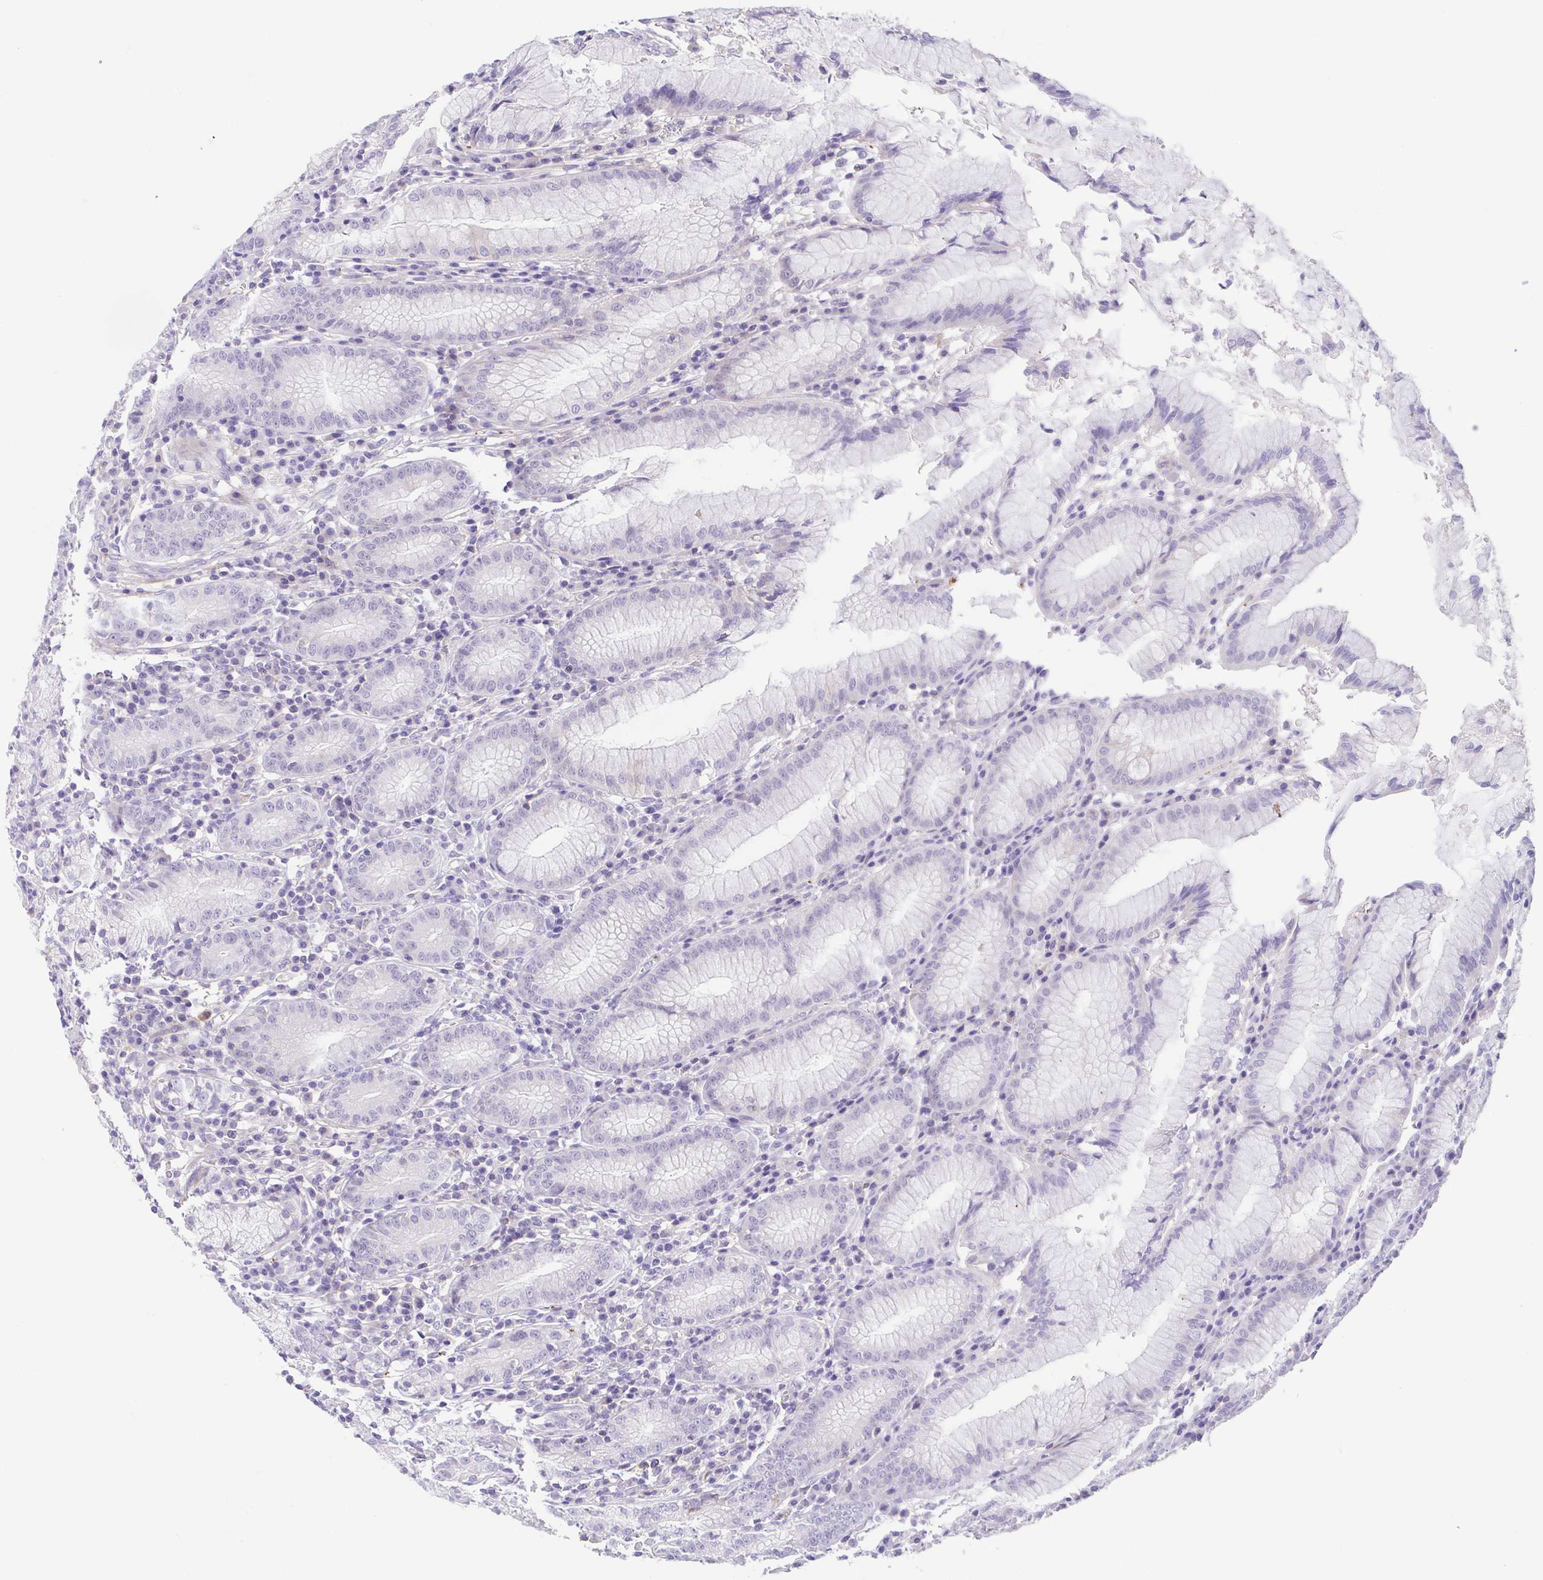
{"staining": {"intensity": "negative", "quantity": "none", "location": "none"}, "tissue": "stomach", "cell_type": "Glandular cells", "image_type": "normal", "snomed": [{"axis": "morphology", "description": "Normal tissue, NOS"}, {"axis": "topography", "description": "Stomach"}], "caption": "The image demonstrates no staining of glandular cells in normal stomach.", "gene": "PRR14L", "patient": {"sex": "male", "age": 55}}